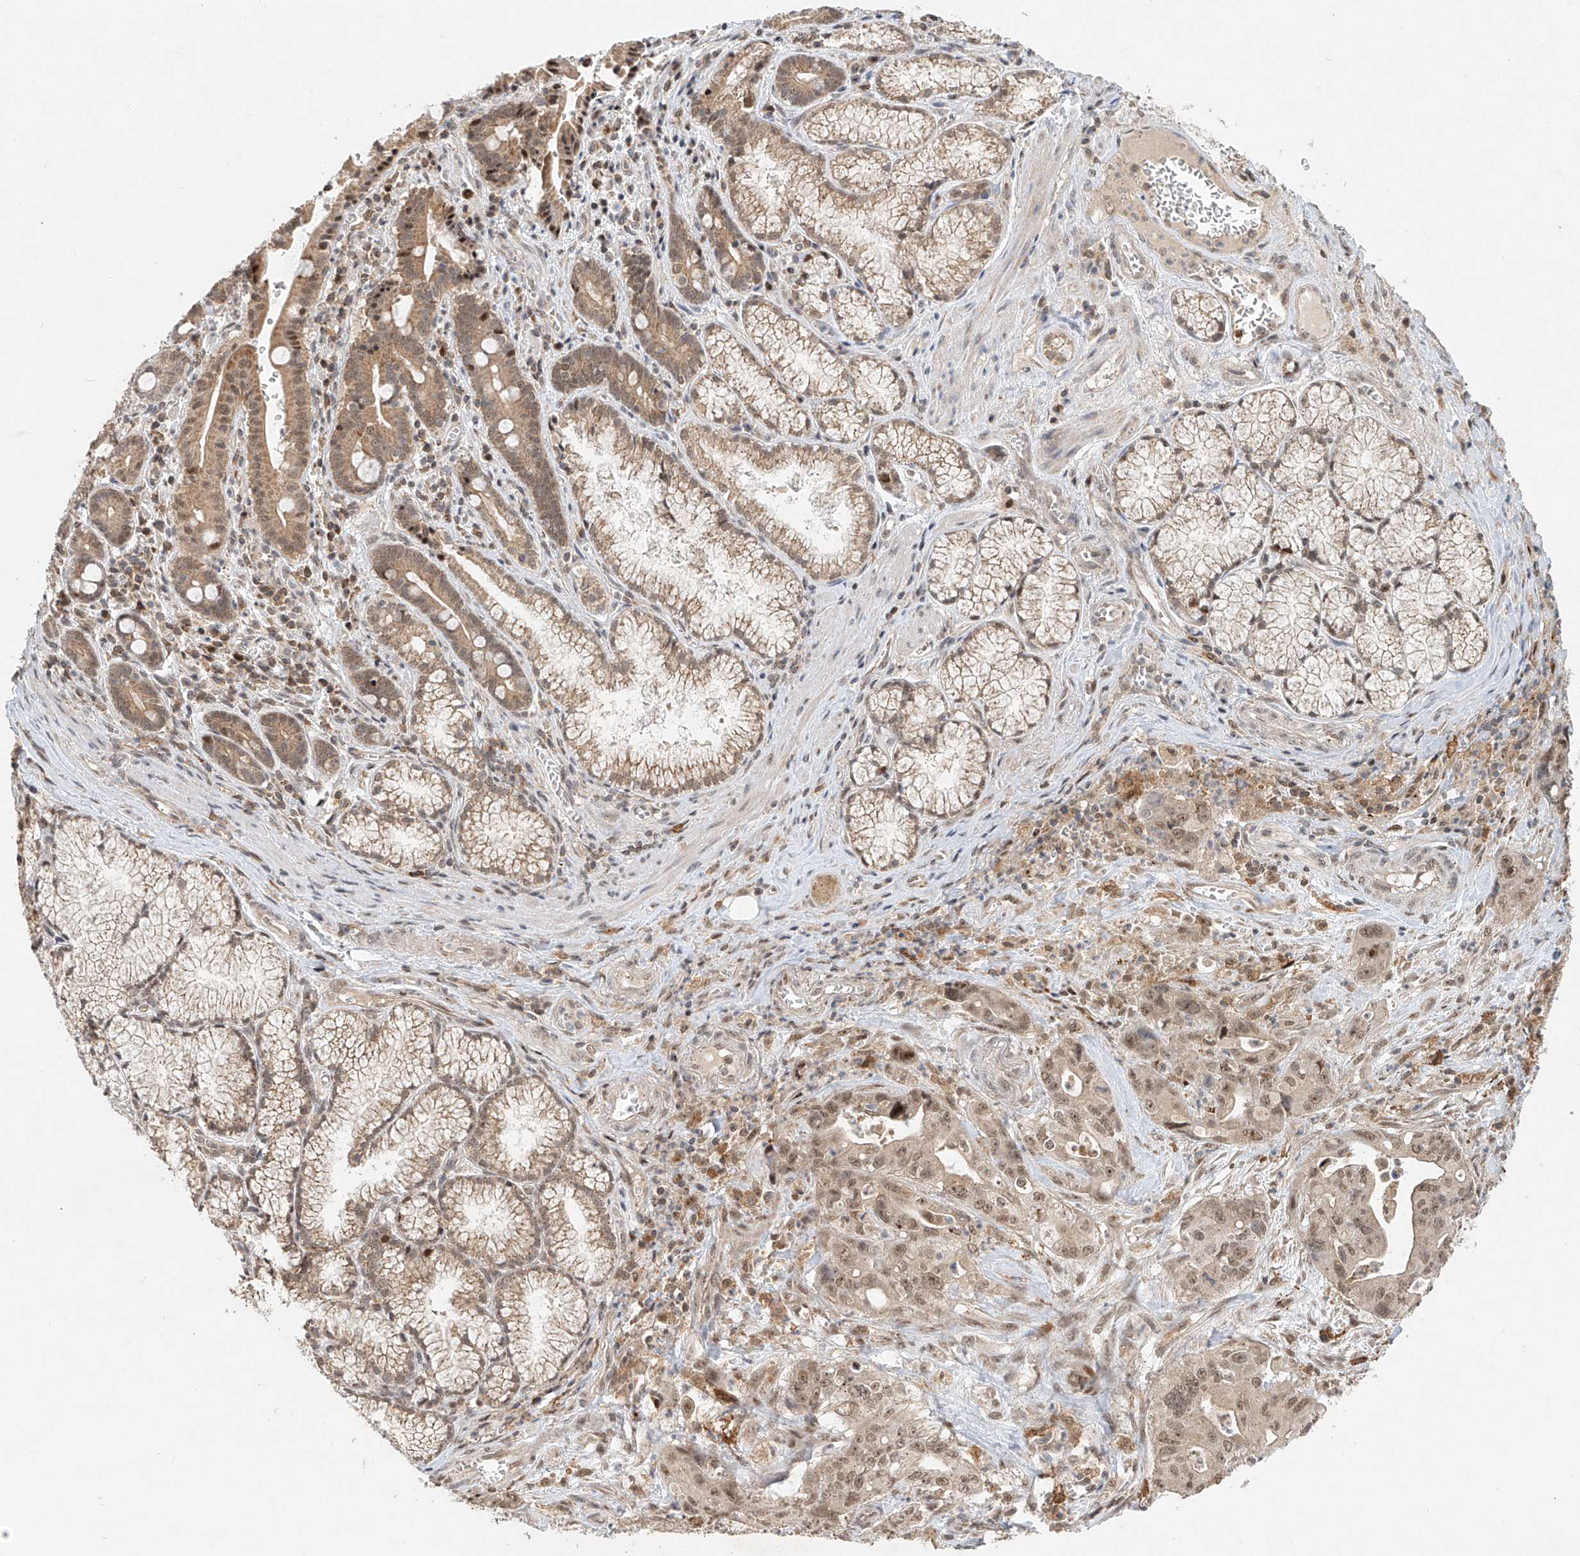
{"staining": {"intensity": "weak", "quantity": "25%-75%", "location": "nuclear"}, "tissue": "pancreatic cancer", "cell_type": "Tumor cells", "image_type": "cancer", "snomed": [{"axis": "morphology", "description": "Adenocarcinoma, NOS"}, {"axis": "topography", "description": "Pancreas"}], "caption": "Tumor cells exhibit low levels of weak nuclear positivity in approximately 25%-75% of cells in human pancreatic cancer.", "gene": "SYTL3", "patient": {"sex": "male", "age": 70}}